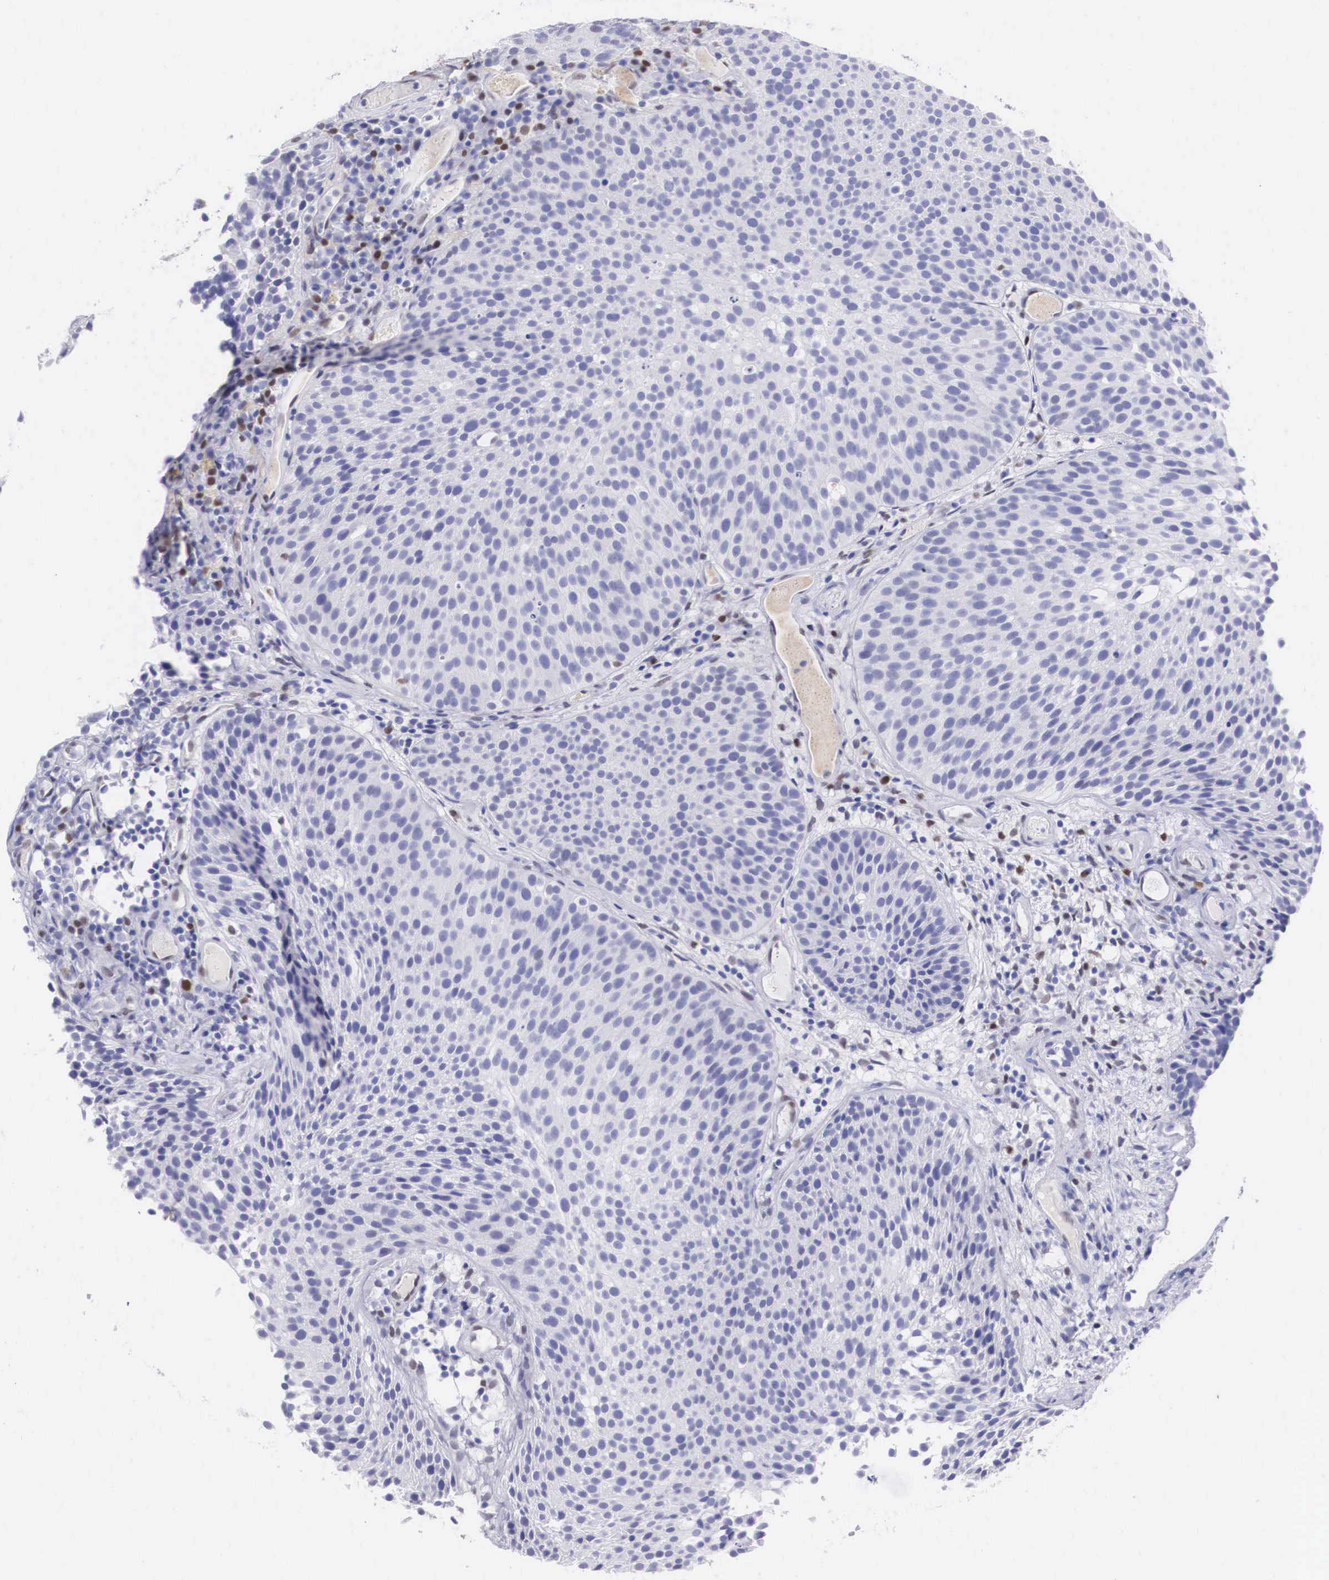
{"staining": {"intensity": "negative", "quantity": "none", "location": "none"}, "tissue": "urothelial cancer", "cell_type": "Tumor cells", "image_type": "cancer", "snomed": [{"axis": "morphology", "description": "Urothelial carcinoma, Low grade"}, {"axis": "topography", "description": "Urinary bladder"}], "caption": "Micrograph shows no significant protein expression in tumor cells of low-grade urothelial carcinoma.", "gene": "HMGN5", "patient": {"sex": "male", "age": 85}}